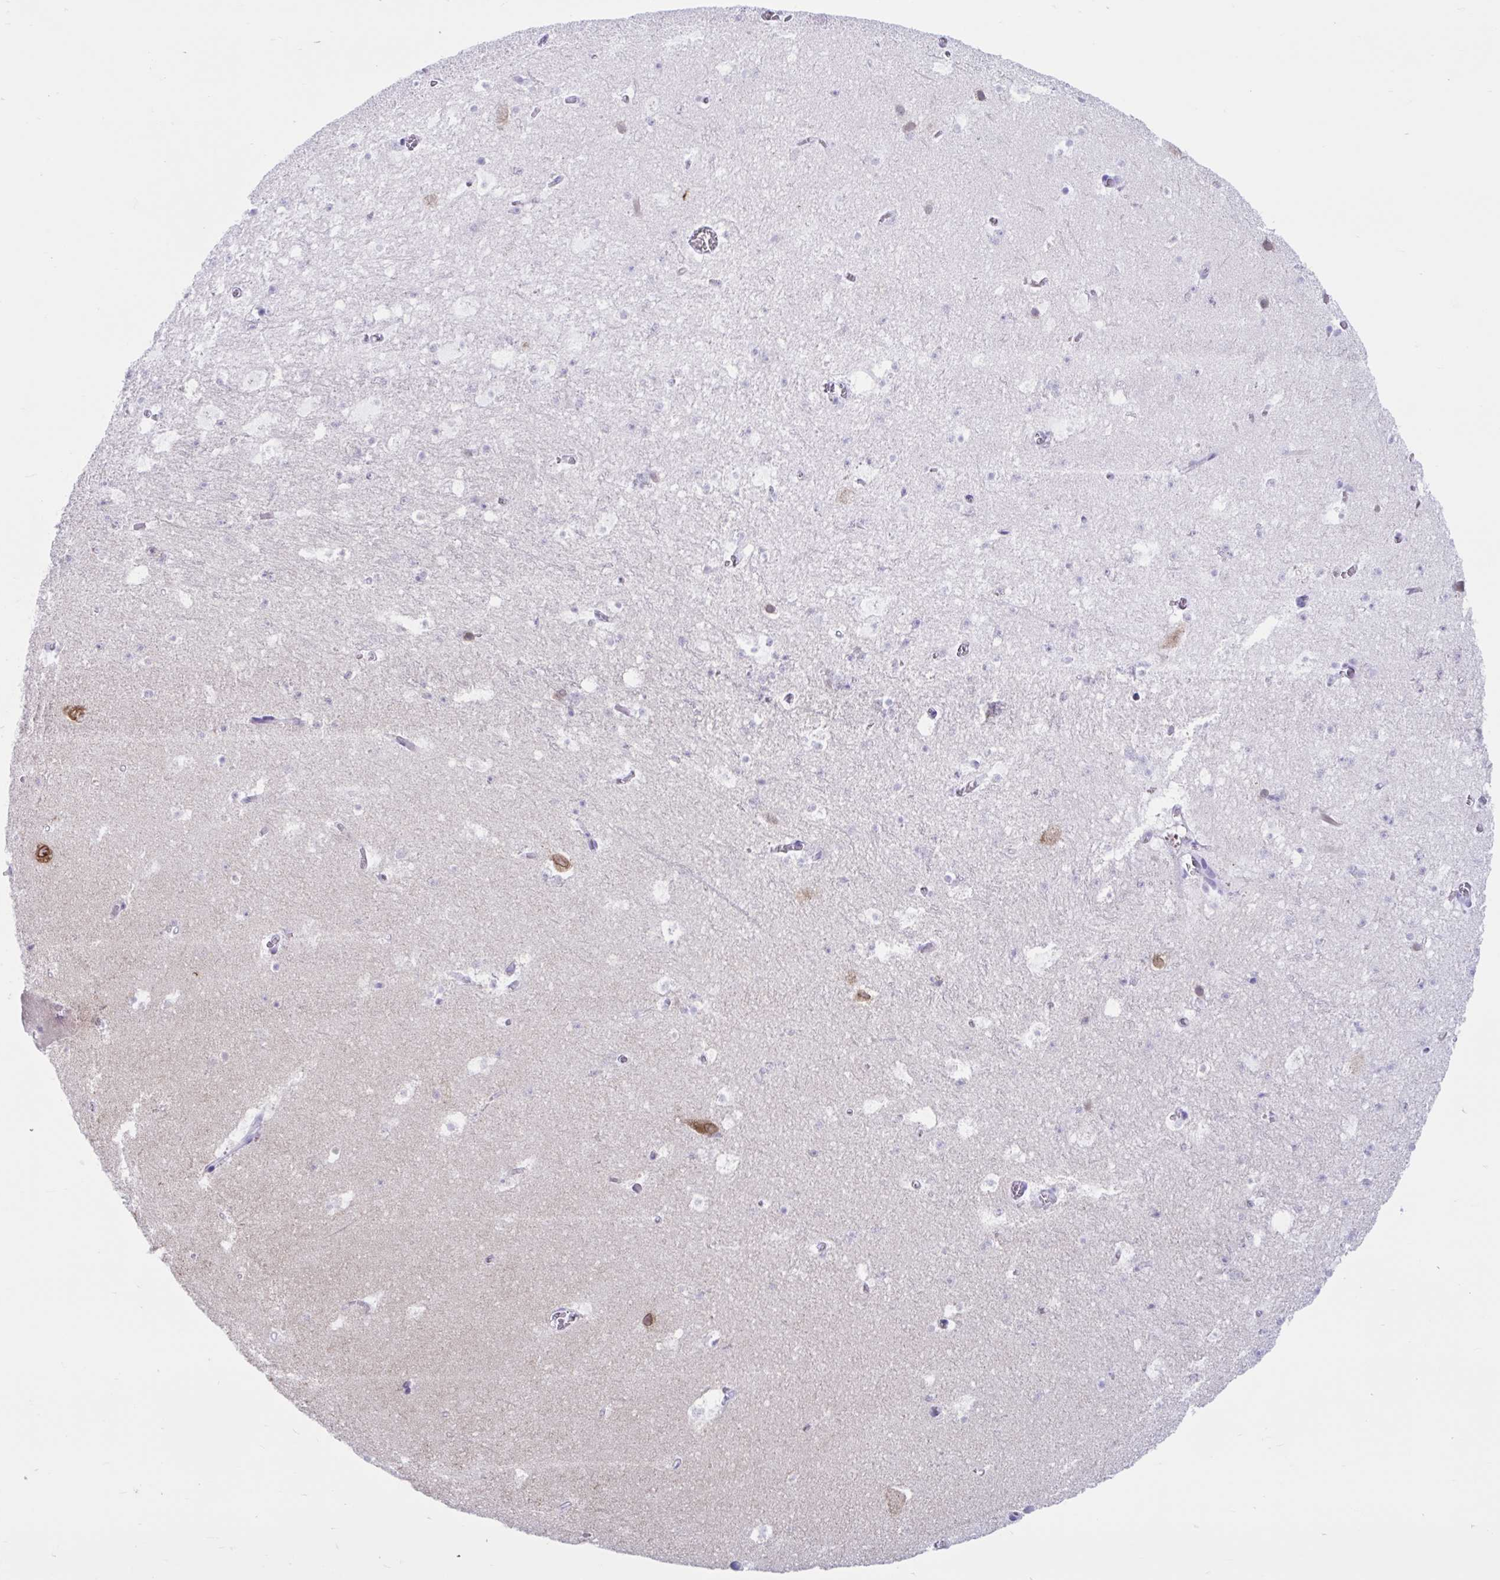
{"staining": {"intensity": "negative", "quantity": "none", "location": "none"}, "tissue": "hippocampus", "cell_type": "Glial cells", "image_type": "normal", "snomed": [{"axis": "morphology", "description": "Normal tissue, NOS"}, {"axis": "topography", "description": "Hippocampus"}], "caption": "This is a image of immunohistochemistry (IHC) staining of benign hippocampus, which shows no expression in glial cells.", "gene": "TMEM35A", "patient": {"sex": "female", "age": 42}}